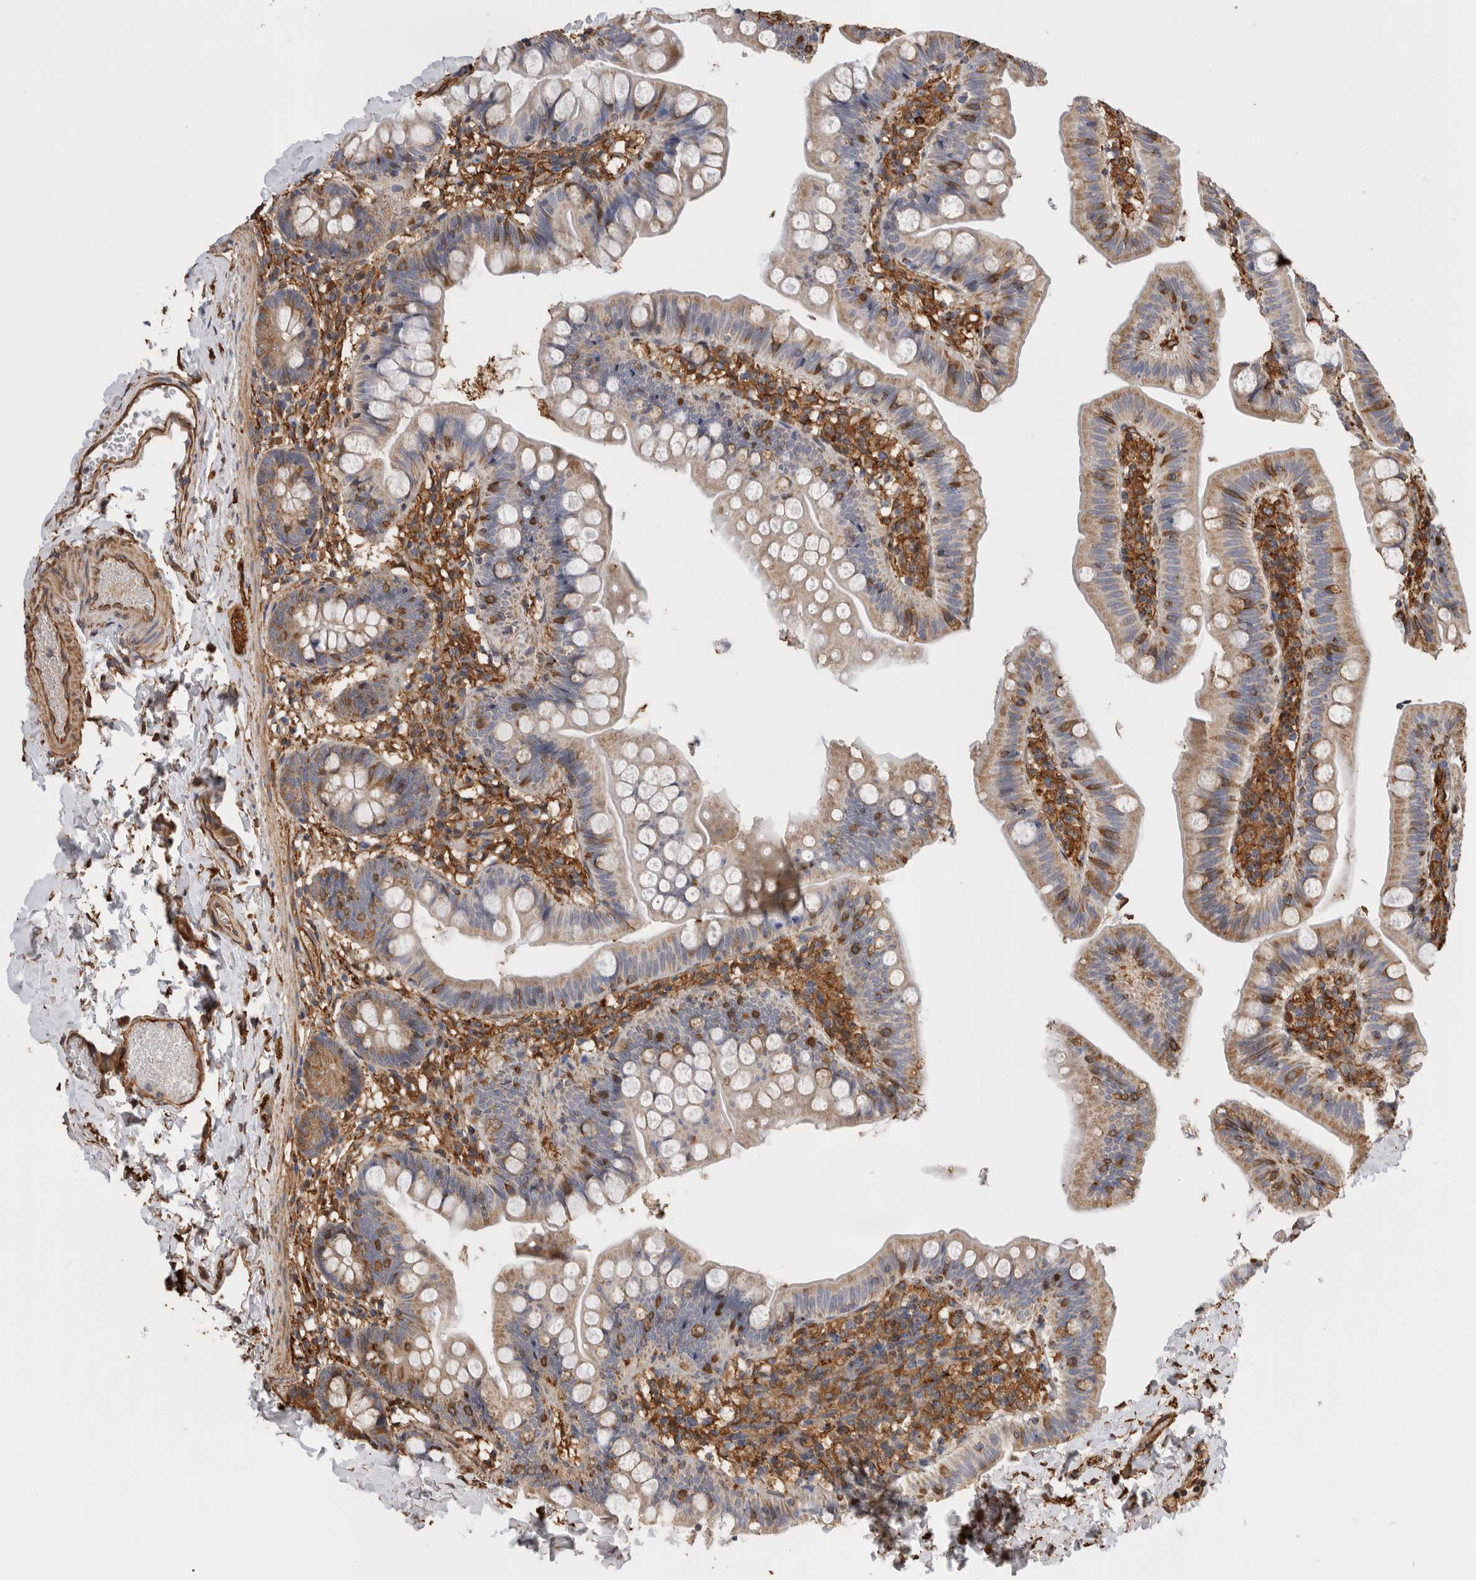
{"staining": {"intensity": "moderate", "quantity": ">75%", "location": "cytoplasmic/membranous"}, "tissue": "small intestine", "cell_type": "Glandular cells", "image_type": "normal", "snomed": [{"axis": "morphology", "description": "Normal tissue, NOS"}, {"axis": "topography", "description": "Small intestine"}], "caption": "Immunohistochemistry (IHC) of unremarkable human small intestine exhibits medium levels of moderate cytoplasmic/membranous staining in approximately >75% of glandular cells. The protein of interest is stained brown, and the nuclei are stained in blue (DAB (3,3'-diaminobenzidine) IHC with brightfield microscopy, high magnification).", "gene": "ZNF397", "patient": {"sex": "male", "age": 7}}